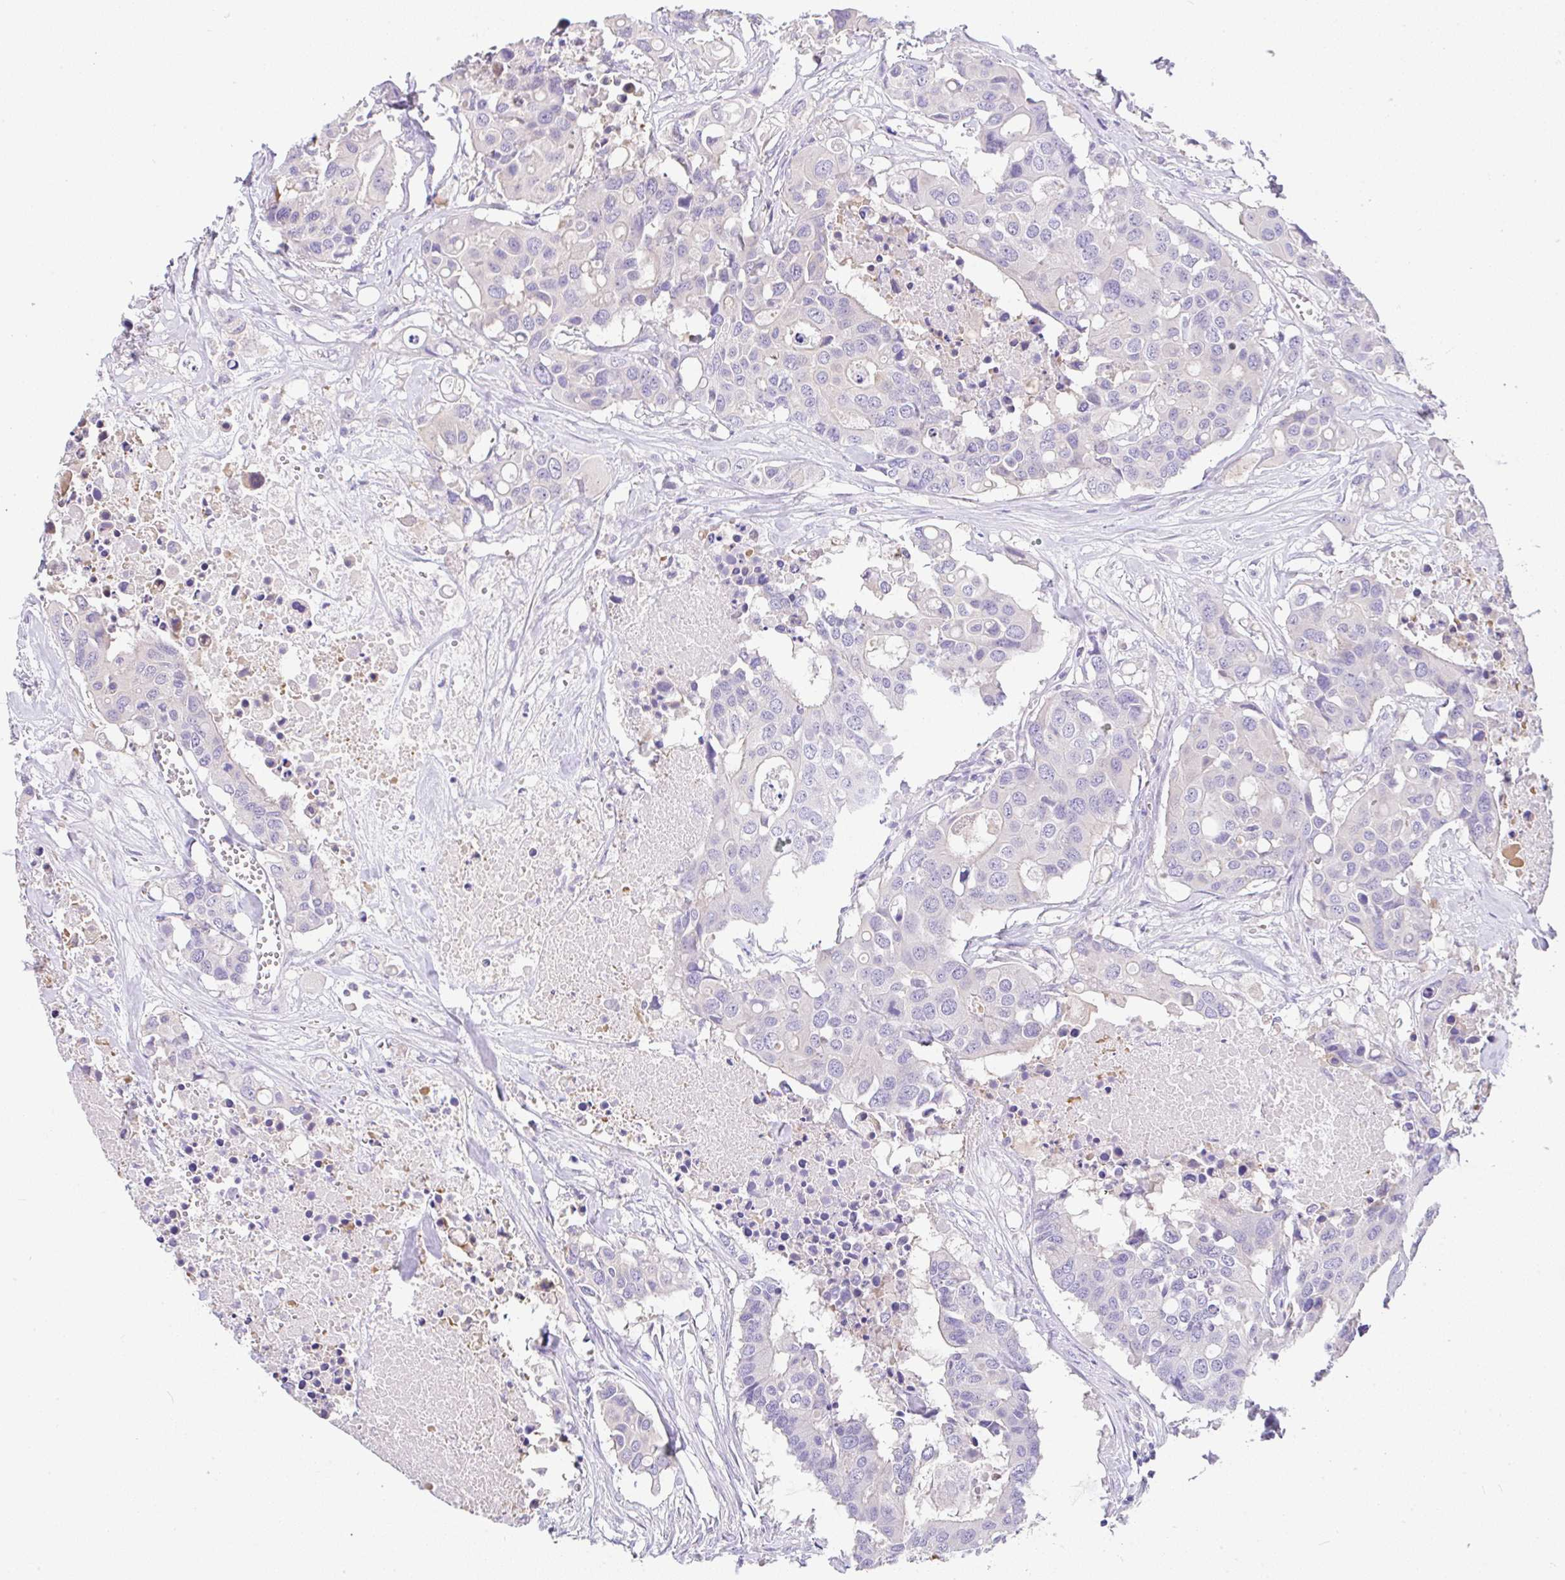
{"staining": {"intensity": "negative", "quantity": "none", "location": "none"}, "tissue": "colorectal cancer", "cell_type": "Tumor cells", "image_type": "cancer", "snomed": [{"axis": "morphology", "description": "Adenocarcinoma, NOS"}, {"axis": "topography", "description": "Colon"}], "caption": "Image shows no significant protein positivity in tumor cells of adenocarcinoma (colorectal).", "gene": "SERPINE3", "patient": {"sex": "male", "age": 77}}